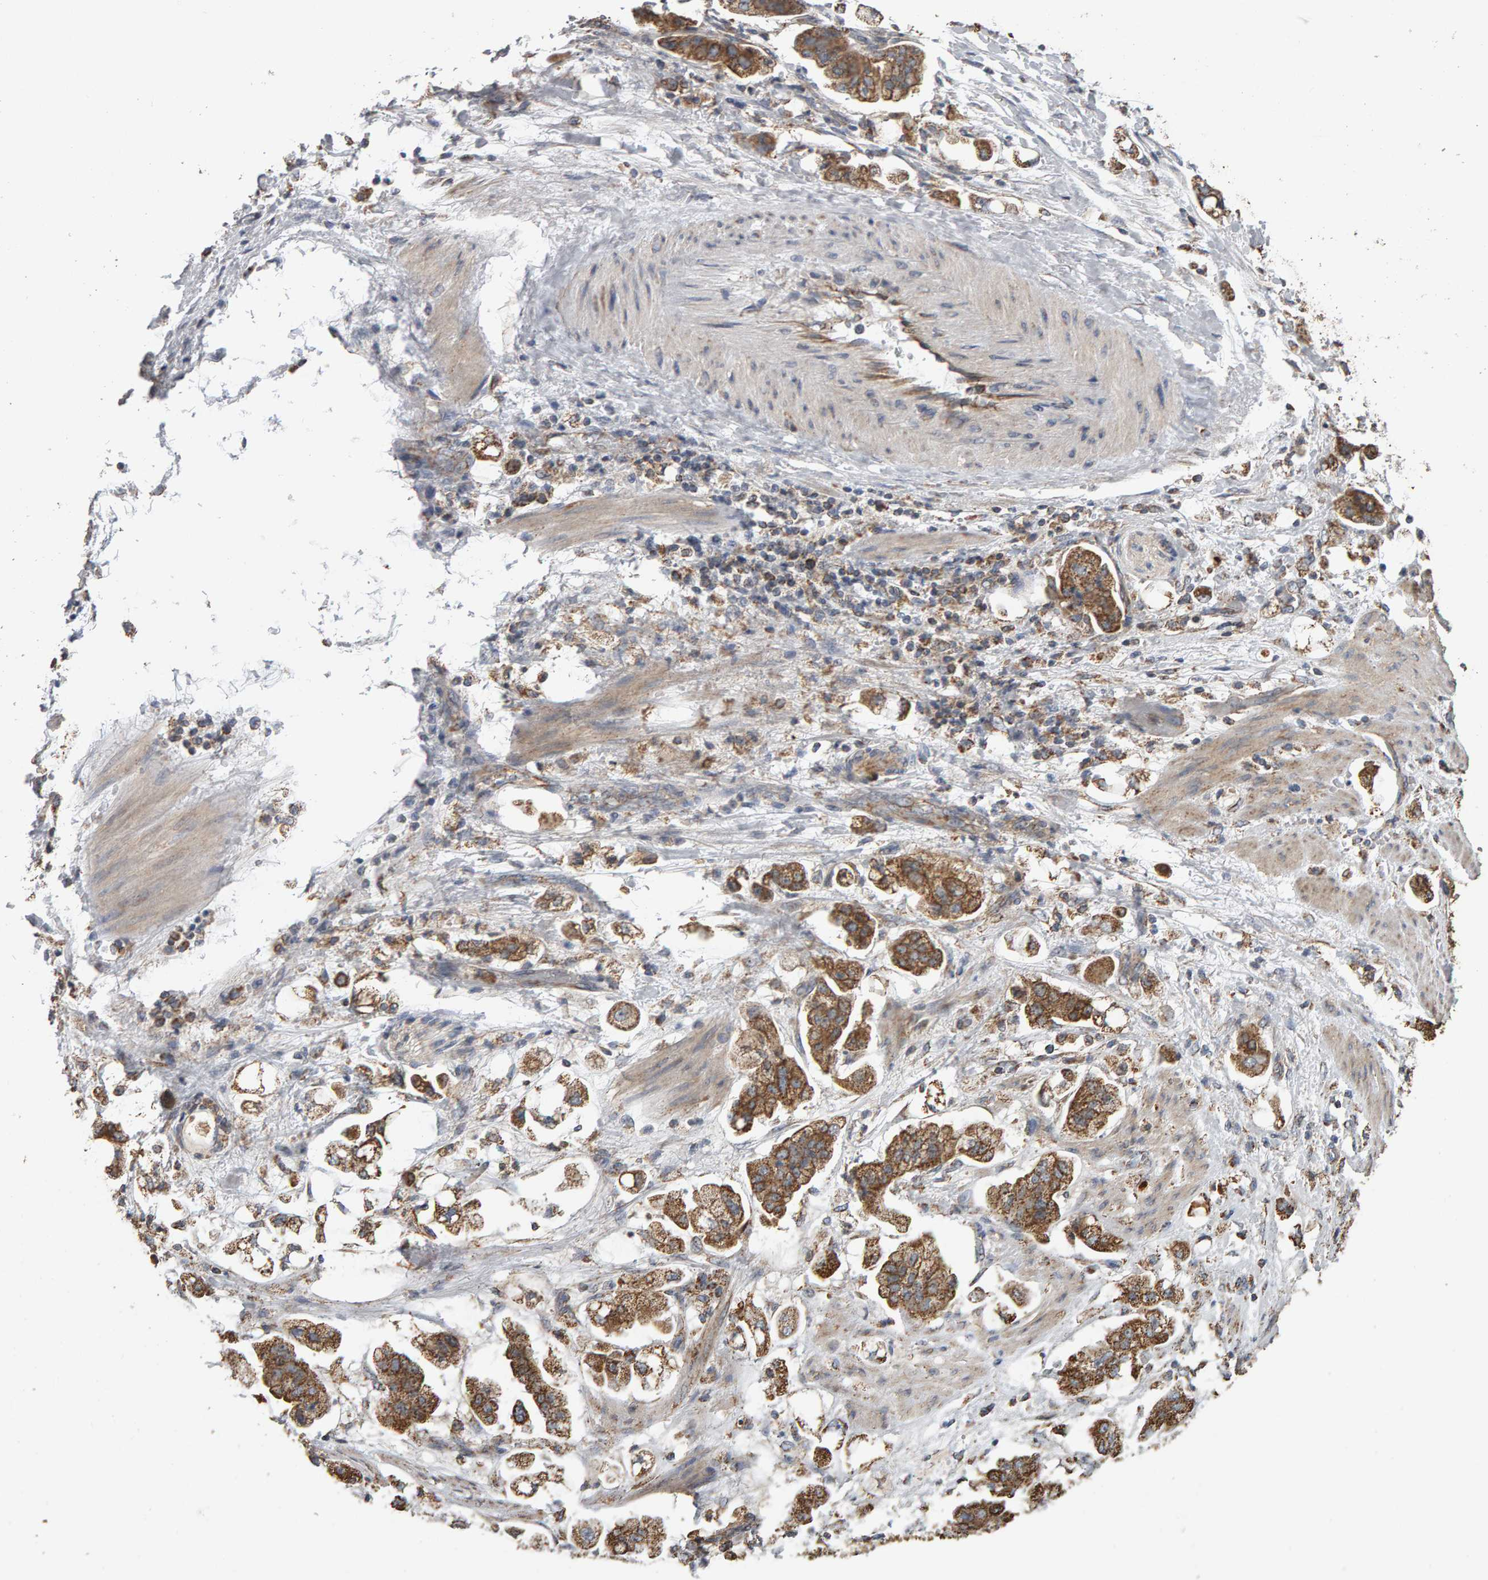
{"staining": {"intensity": "moderate", "quantity": ">75%", "location": "cytoplasmic/membranous"}, "tissue": "stomach cancer", "cell_type": "Tumor cells", "image_type": "cancer", "snomed": [{"axis": "morphology", "description": "Adenocarcinoma, NOS"}, {"axis": "topography", "description": "Stomach"}], "caption": "Stomach cancer (adenocarcinoma) stained with a brown dye shows moderate cytoplasmic/membranous positive positivity in about >75% of tumor cells.", "gene": "TOM1L1", "patient": {"sex": "male", "age": 62}}